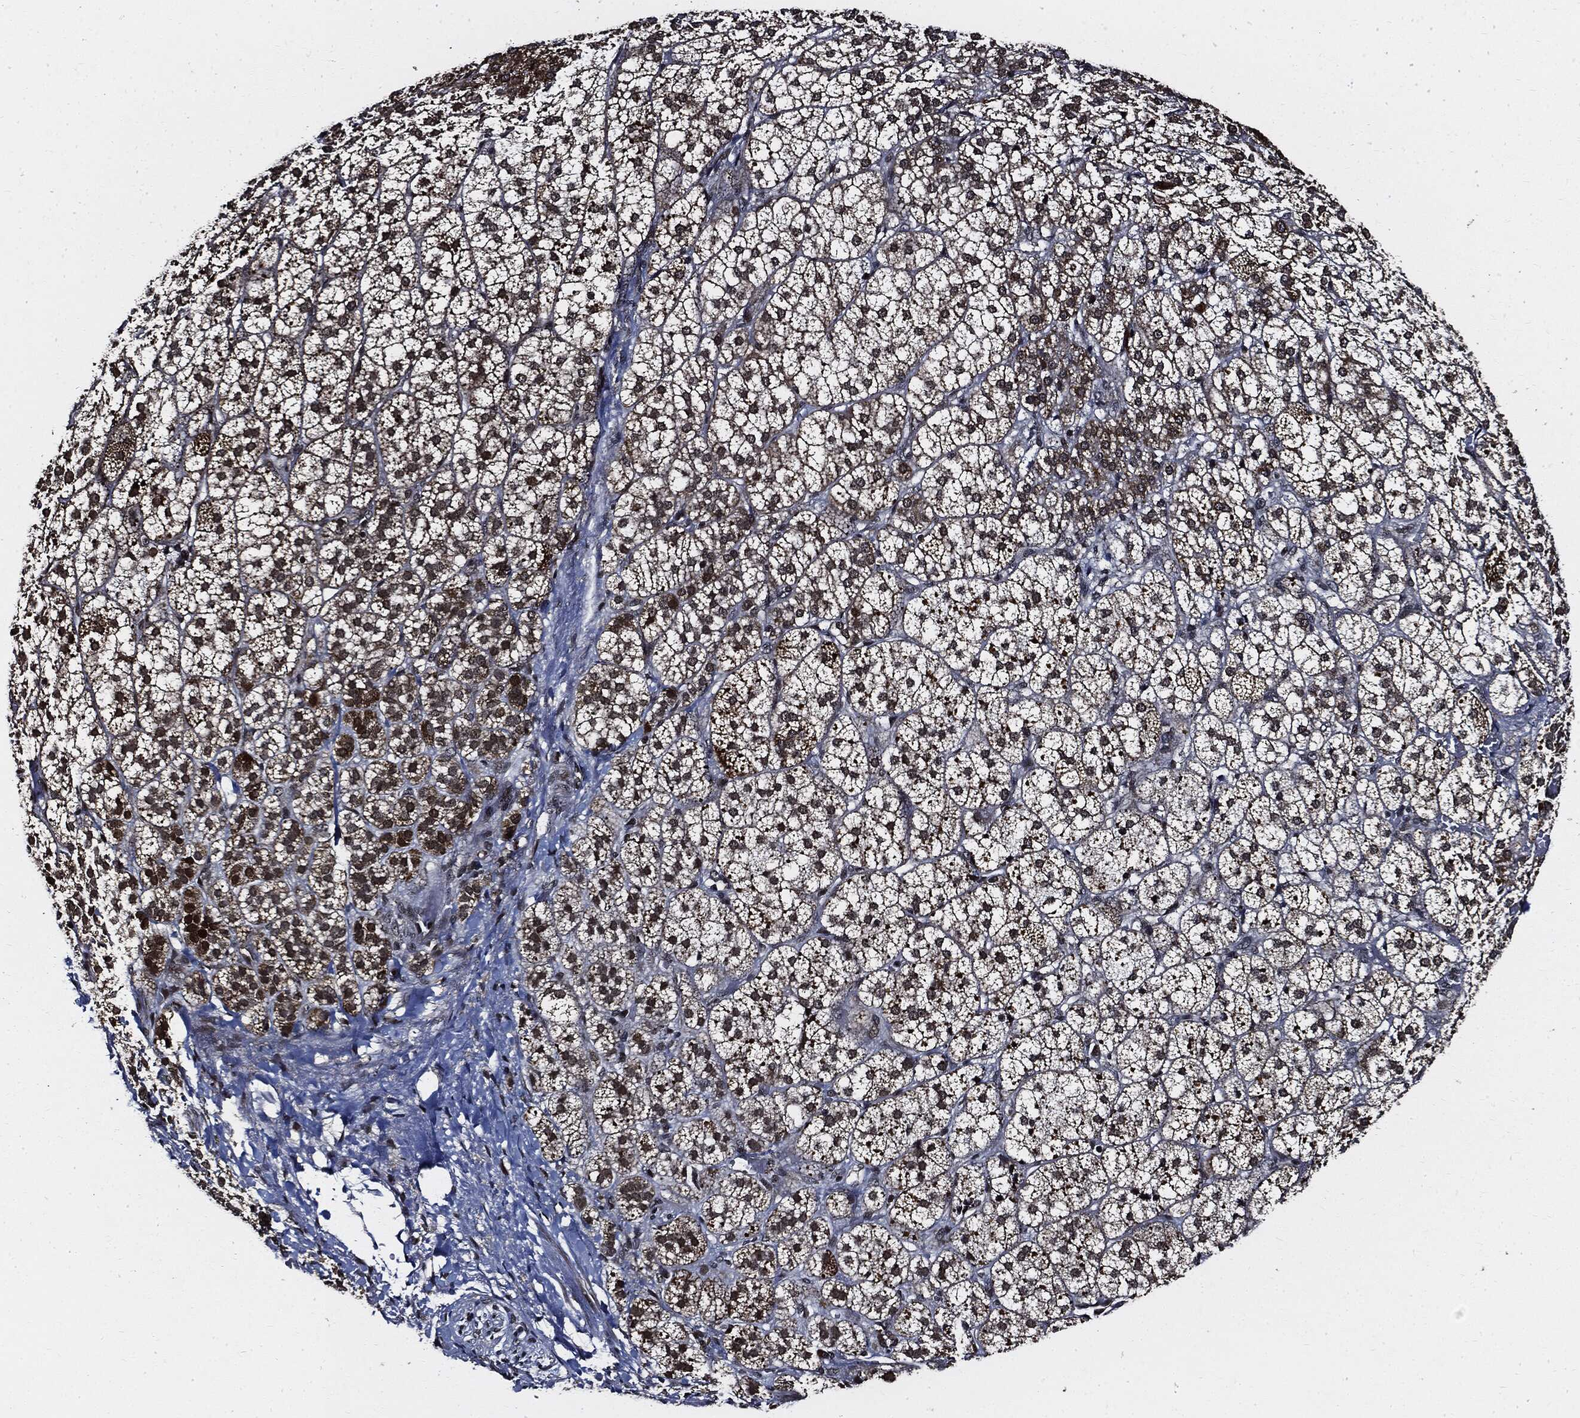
{"staining": {"intensity": "strong", "quantity": "25%-75%", "location": "cytoplasmic/membranous,nuclear"}, "tissue": "adrenal gland", "cell_type": "Glandular cells", "image_type": "normal", "snomed": [{"axis": "morphology", "description": "Normal tissue, NOS"}, {"axis": "topography", "description": "Adrenal gland"}], "caption": "Strong cytoplasmic/membranous,nuclear expression is present in approximately 25%-75% of glandular cells in normal adrenal gland. Nuclei are stained in blue.", "gene": "SUGT1", "patient": {"sex": "female", "age": 60}}